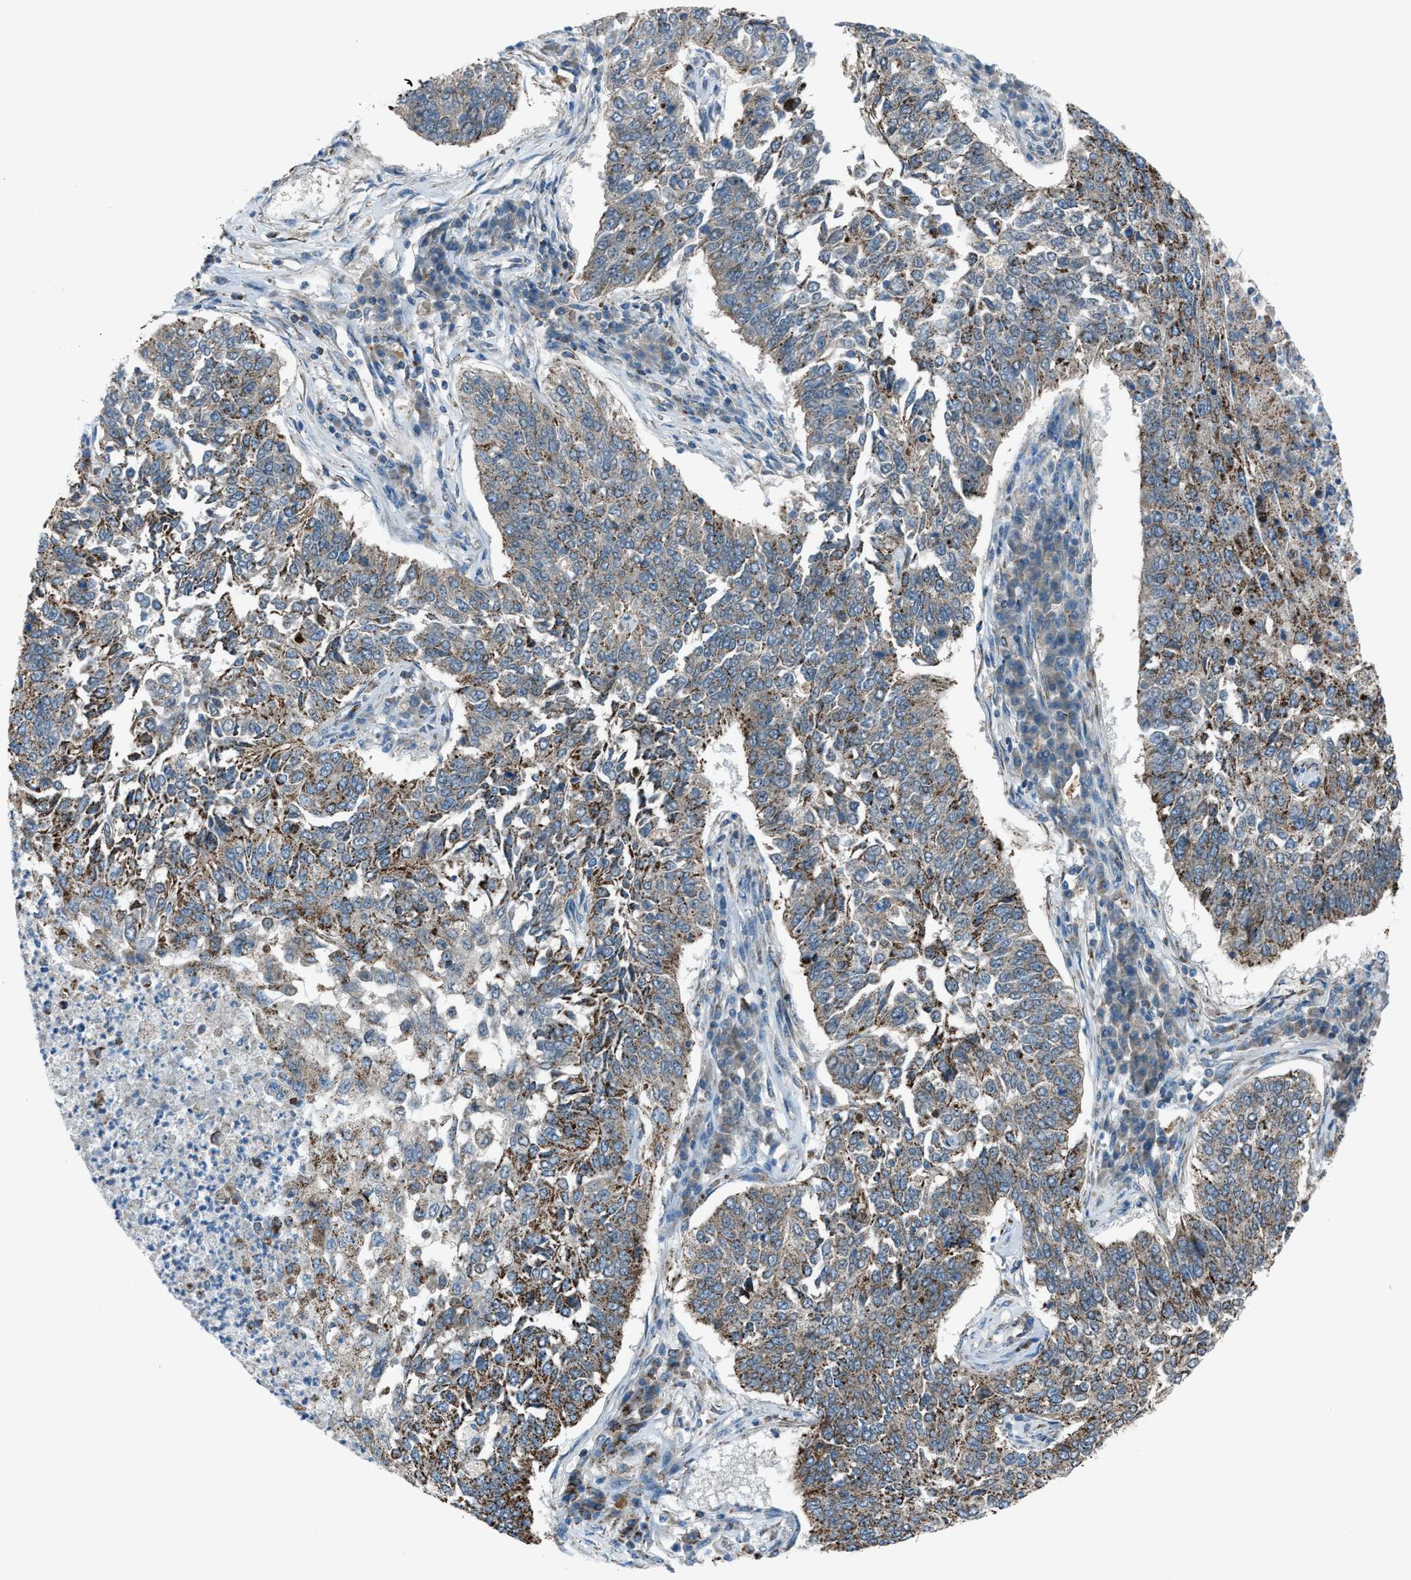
{"staining": {"intensity": "moderate", "quantity": ">75%", "location": "cytoplasmic/membranous"}, "tissue": "lung cancer", "cell_type": "Tumor cells", "image_type": "cancer", "snomed": [{"axis": "morphology", "description": "Normal tissue, NOS"}, {"axis": "morphology", "description": "Squamous cell carcinoma, NOS"}, {"axis": "topography", "description": "Cartilage tissue"}, {"axis": "topography", "description": "Bronchus"}, {"axis": "topography", "description": "Lung"}], "caption": "A brown stain labels moderate cytoplasmic/membranous expression of a protein in lung cancer (squamous cell carcinoma) tumor cells.", "gene": "MDH2", "patient": {"sex": "female", "age": 49}}